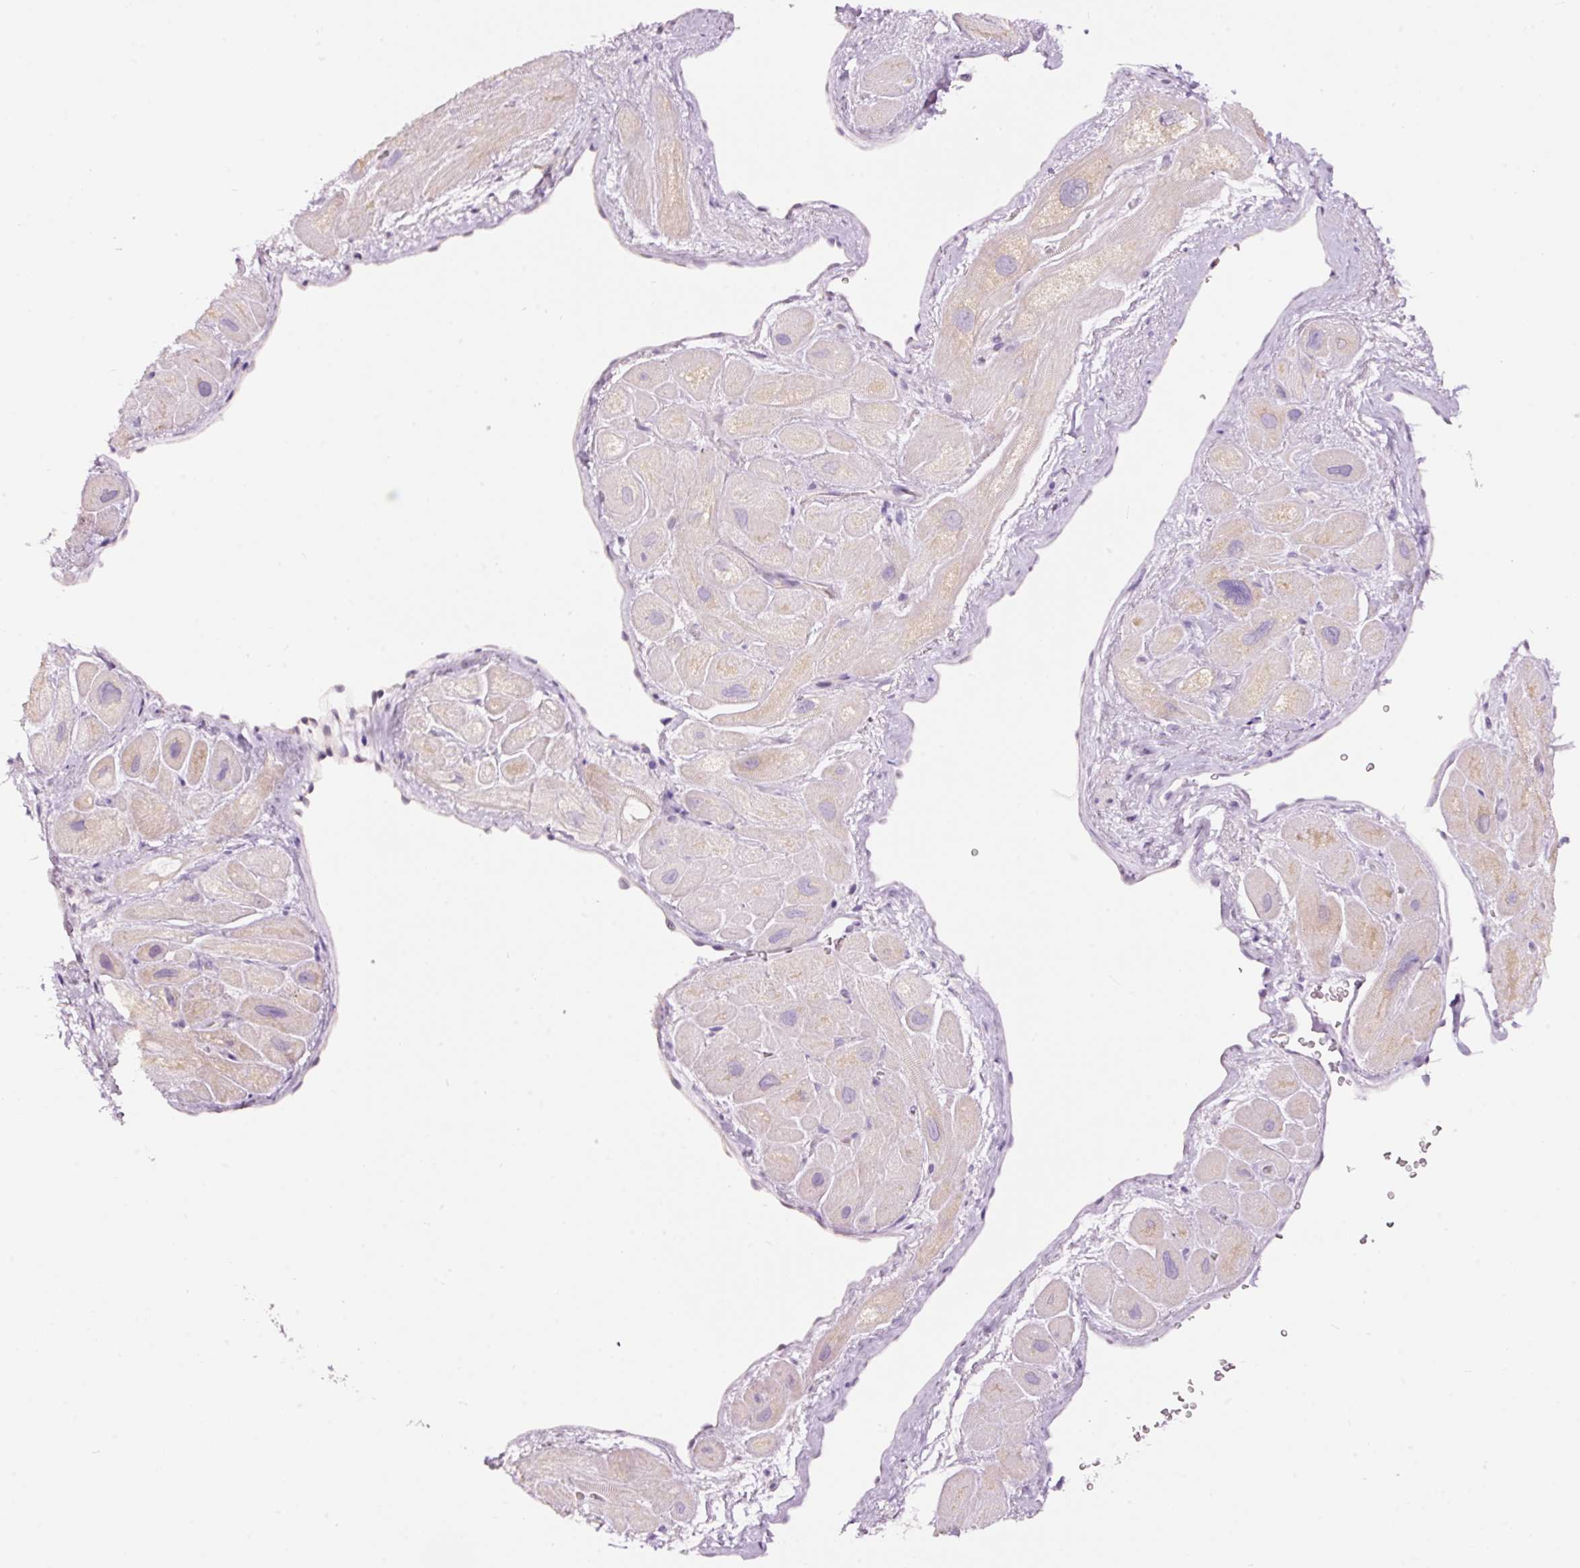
{"staining": {"intensity": "weak", "quantity": "<25%", "location": "cytoplasmic/membranous"}, "tissue": "heart muscle", "cell_type": "Cardiomyocytes", "image_type": "normal", "snomed": [{"axis": "morphology", "description": "Normal tissue, NOS"}, {"axis": "topography", "description": "Heart"}], "caption": "Protein analysis of normal heart muscle reveals no significant positivity in cardiomyocytes.", "gene": "RSPO2", "patient": {"sex": "male", "age": 49}}